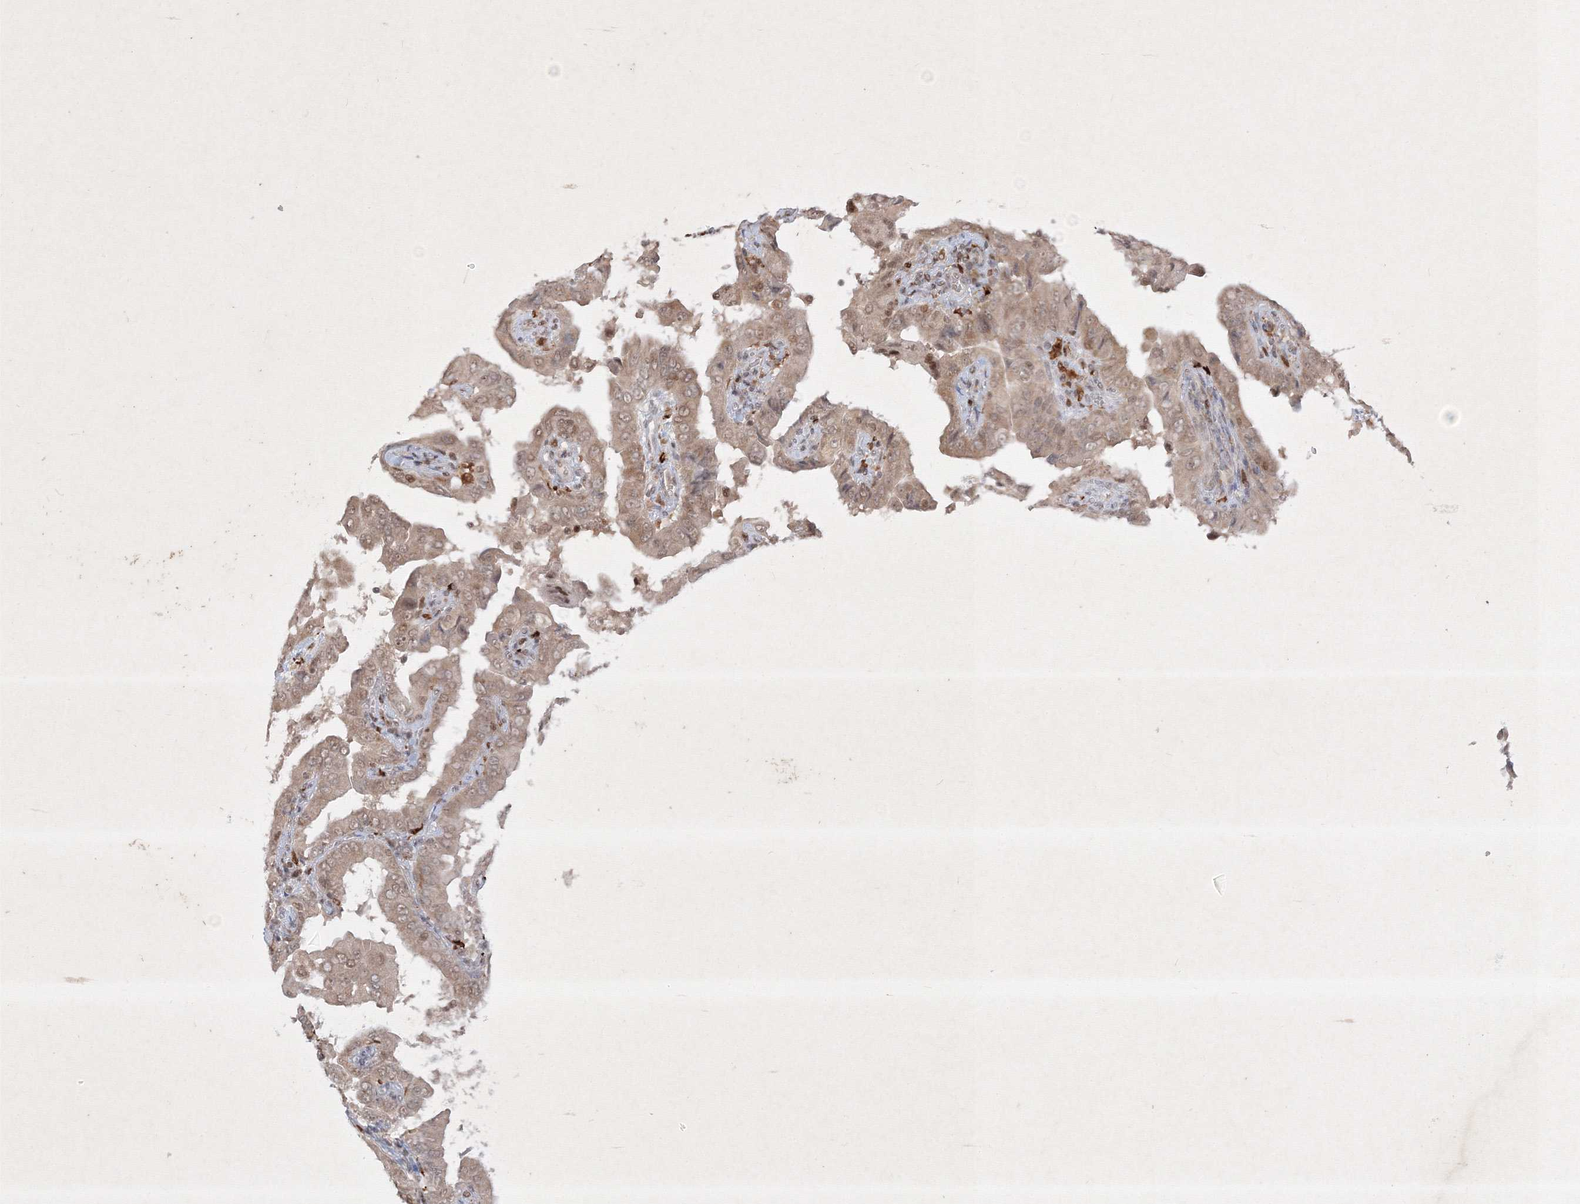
{"staining": {"intensity": "weak", "quantity": ">75%", "location": "cytoplasmic/membranous,nuclear"}, "tissue": "thyroid cancer", "cell_type": "Tumor cells", "image_type": "cancer", "snomed": [{"axis": "morphology", "description": "Papillary adenocarcinoma, NOS"}, {"axis": "topography", "description": "Thyroid gland"}], "caption": "Human thyroid cancer stained with a protein marker displays weak staining in tumor cells.", "gene": "TAB1", "patient": {"sex": "male", "age": 33}}